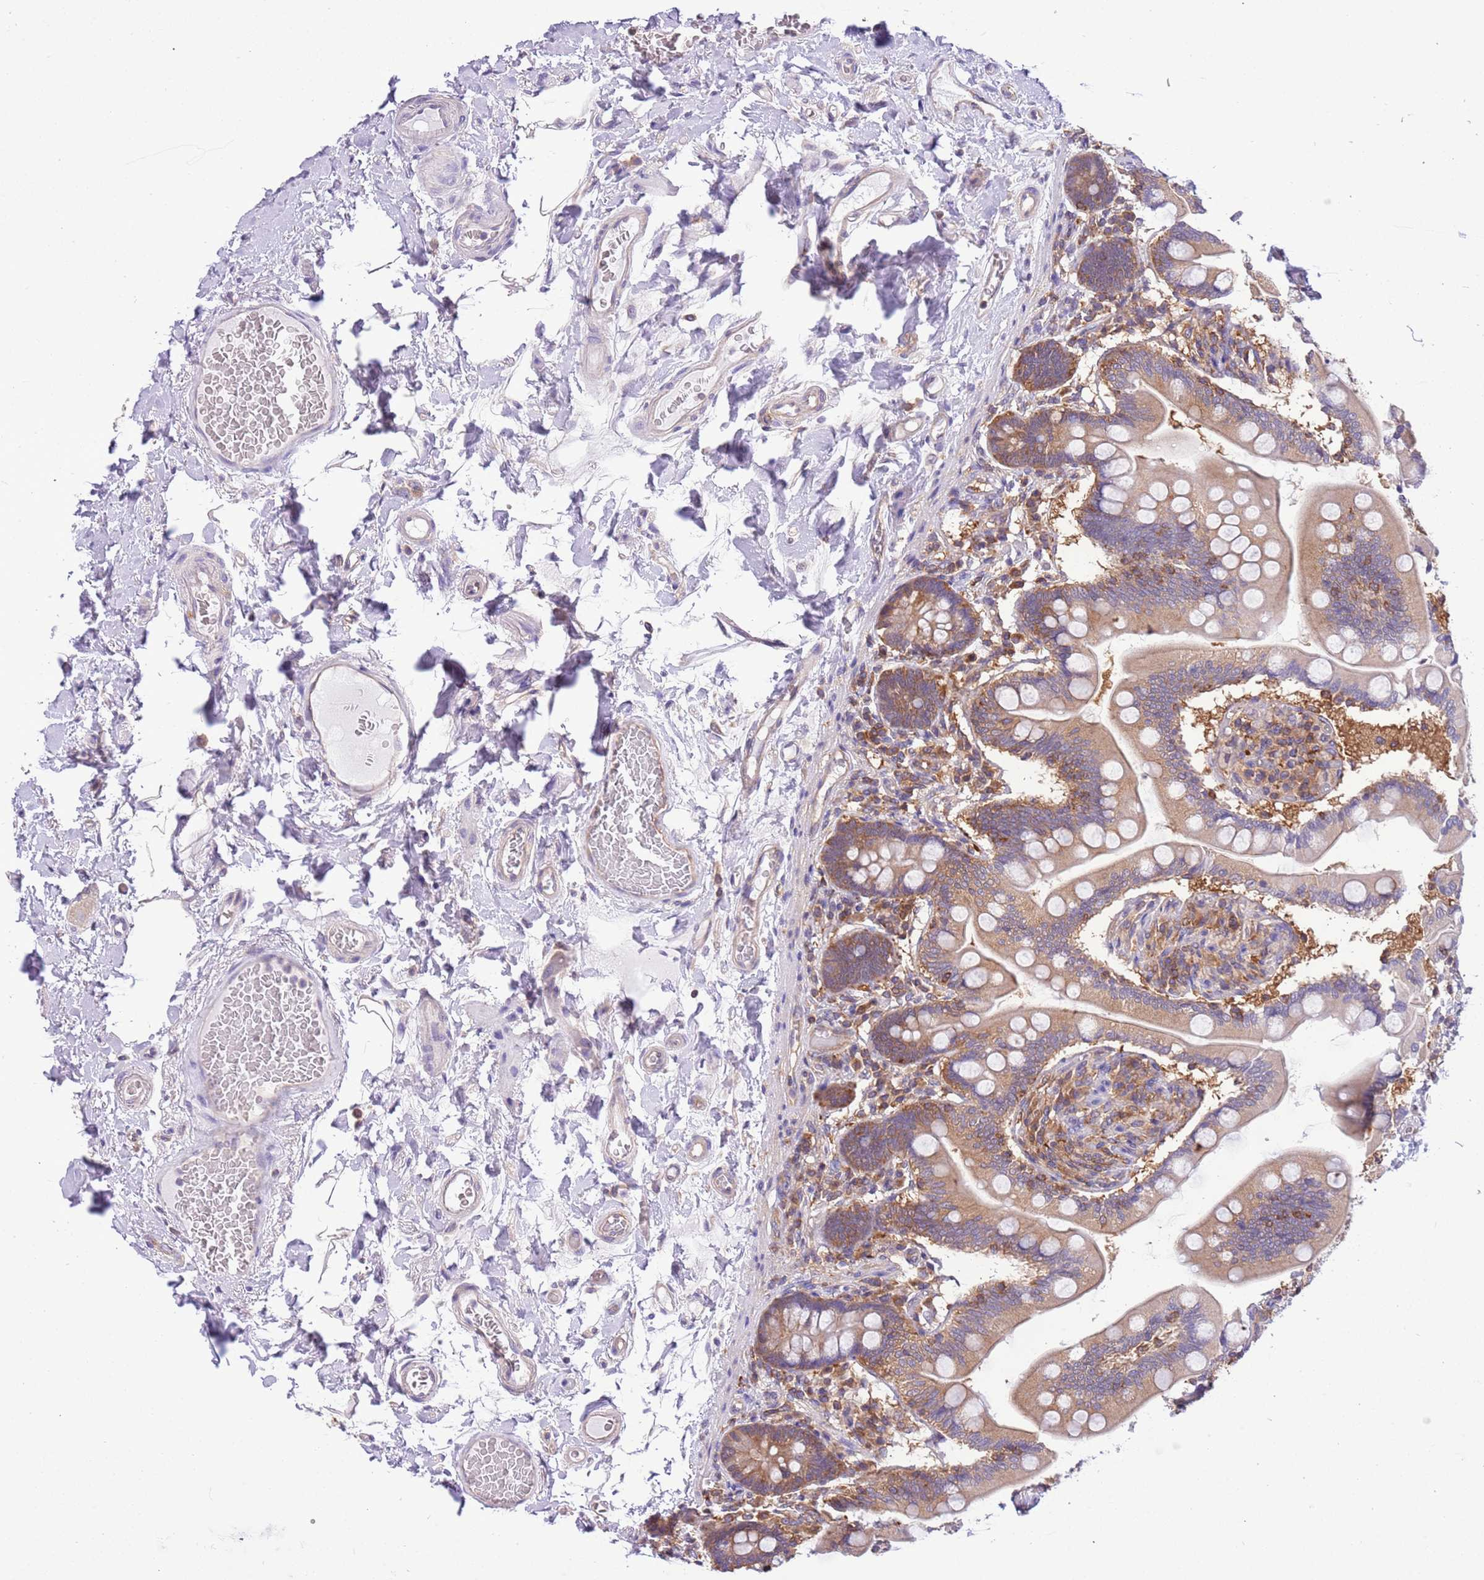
{"staining": {"intensity": "moderate", "quantity": ">75%", "location": "cytoplasmic/membranous"}, "tissue": "small intestine", "cell_type": "Glandular cells", "image_type": "normal", "snomed": [{"axis": "morphology", "description": "Normal tissue, NOS"}, {"axis": "topography", "description": "Small intestine"}], "caption": "Immunohistochemical staining of normal small intestine reveals medium levels of moderate cytoplasmic/membranous staining in approximately >75% of glandular cells. (Stains: DAB (3,3'-diaminobenzidine) in brown, nuclei in blue, Microscopy: brightfield microscopy at high magnification).", "gene": "STIP1", "patient": {"sex": "female", "age": 64}}